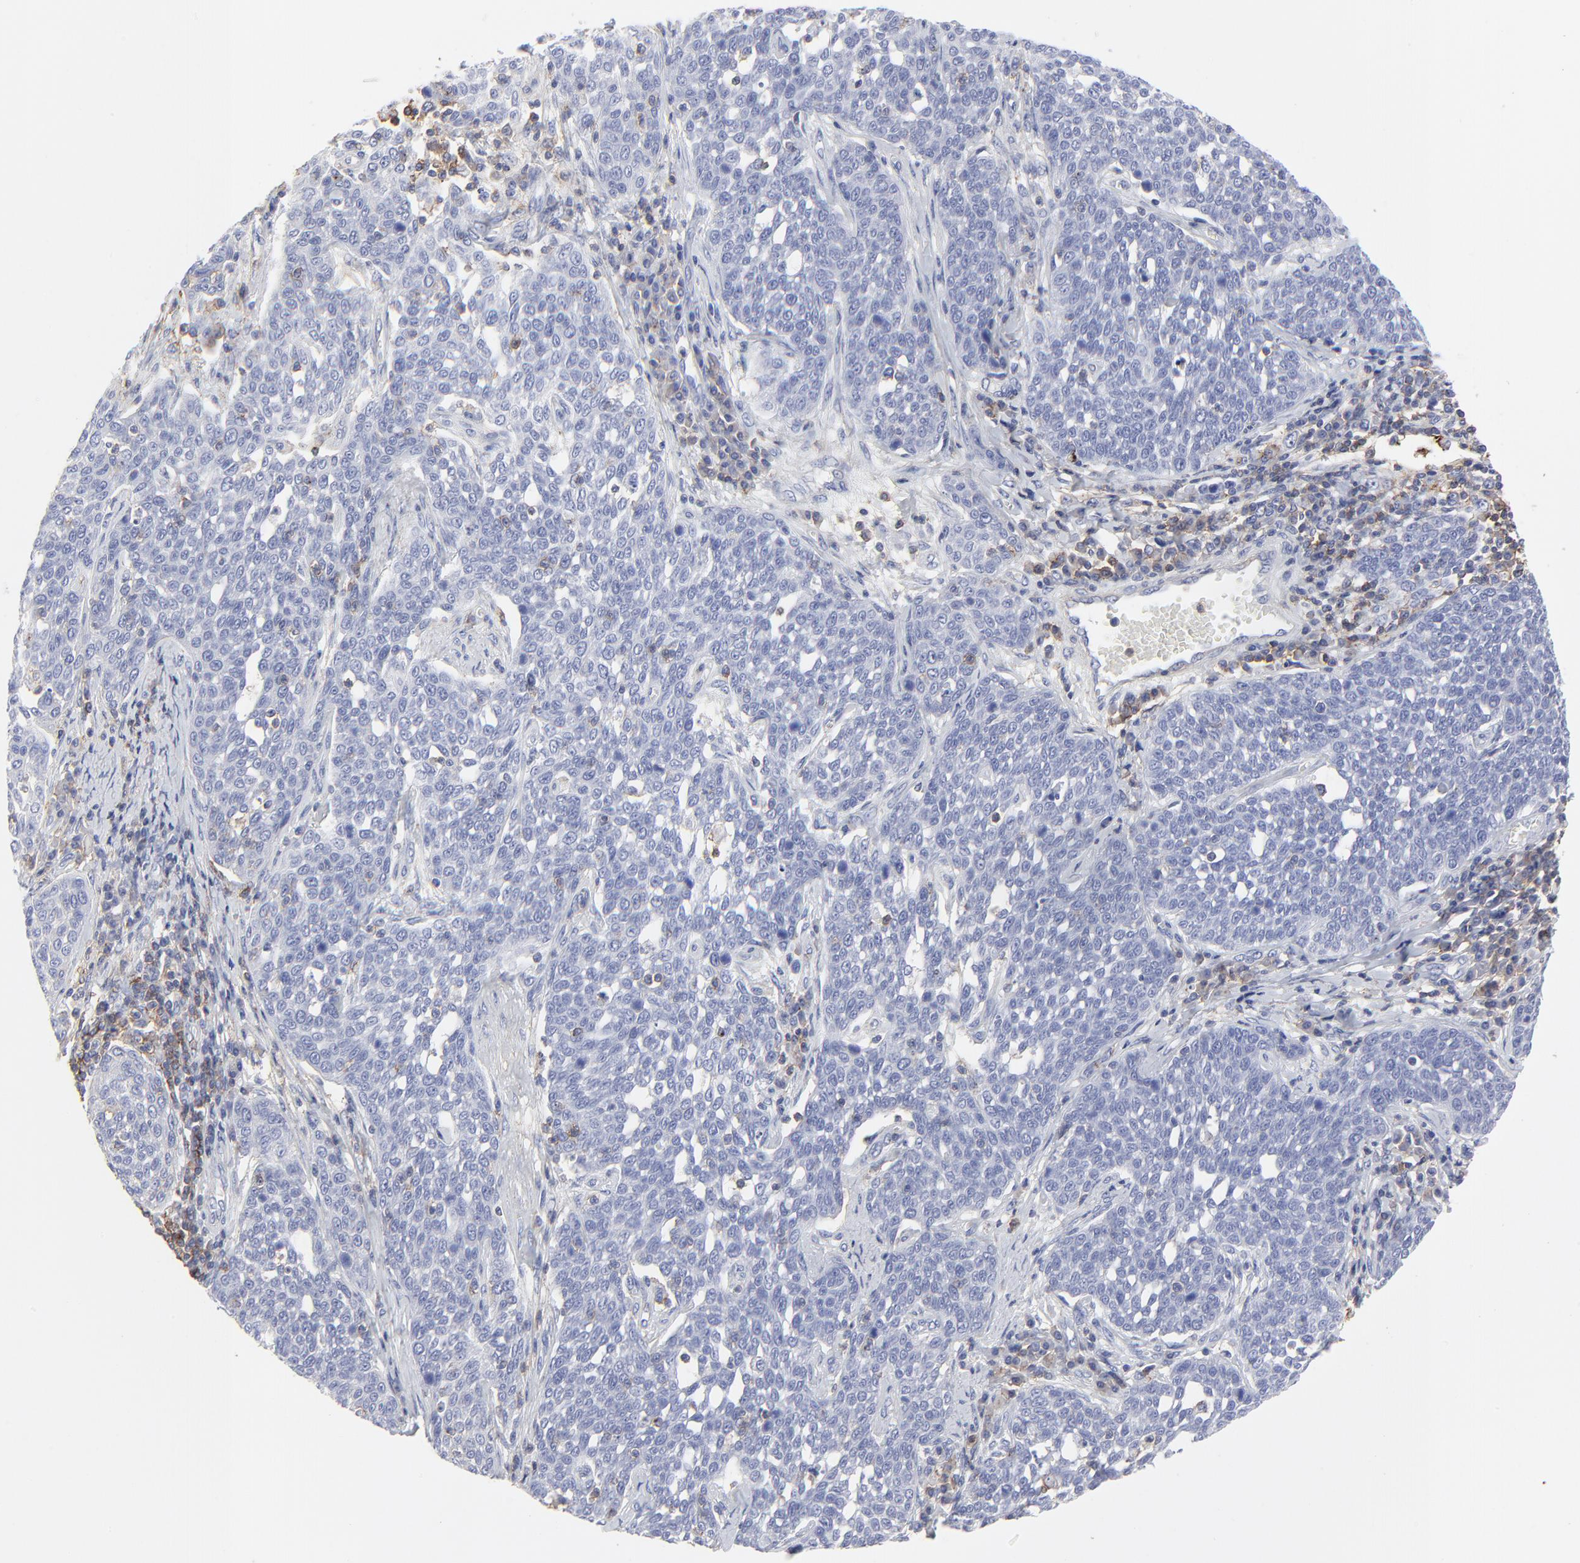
{"staining": {"intensity": "negative", "quantity": "none", "location": "none"}, "tissue": "cervical cancer", "cell_type": "Tumor cells", "image_type": "cancer", "snomed": [{"axis": "morphology", "description": "Squamous cell carcinoma, NOS"}, {"axis": "topography", "description": "Cervix"}], "caption": "Tumor cells are negative for brown protein staining in cervical squamous cell carcinoma.", "gene": "ANXA6", "patient": {"sex": "female", "age": 34}}